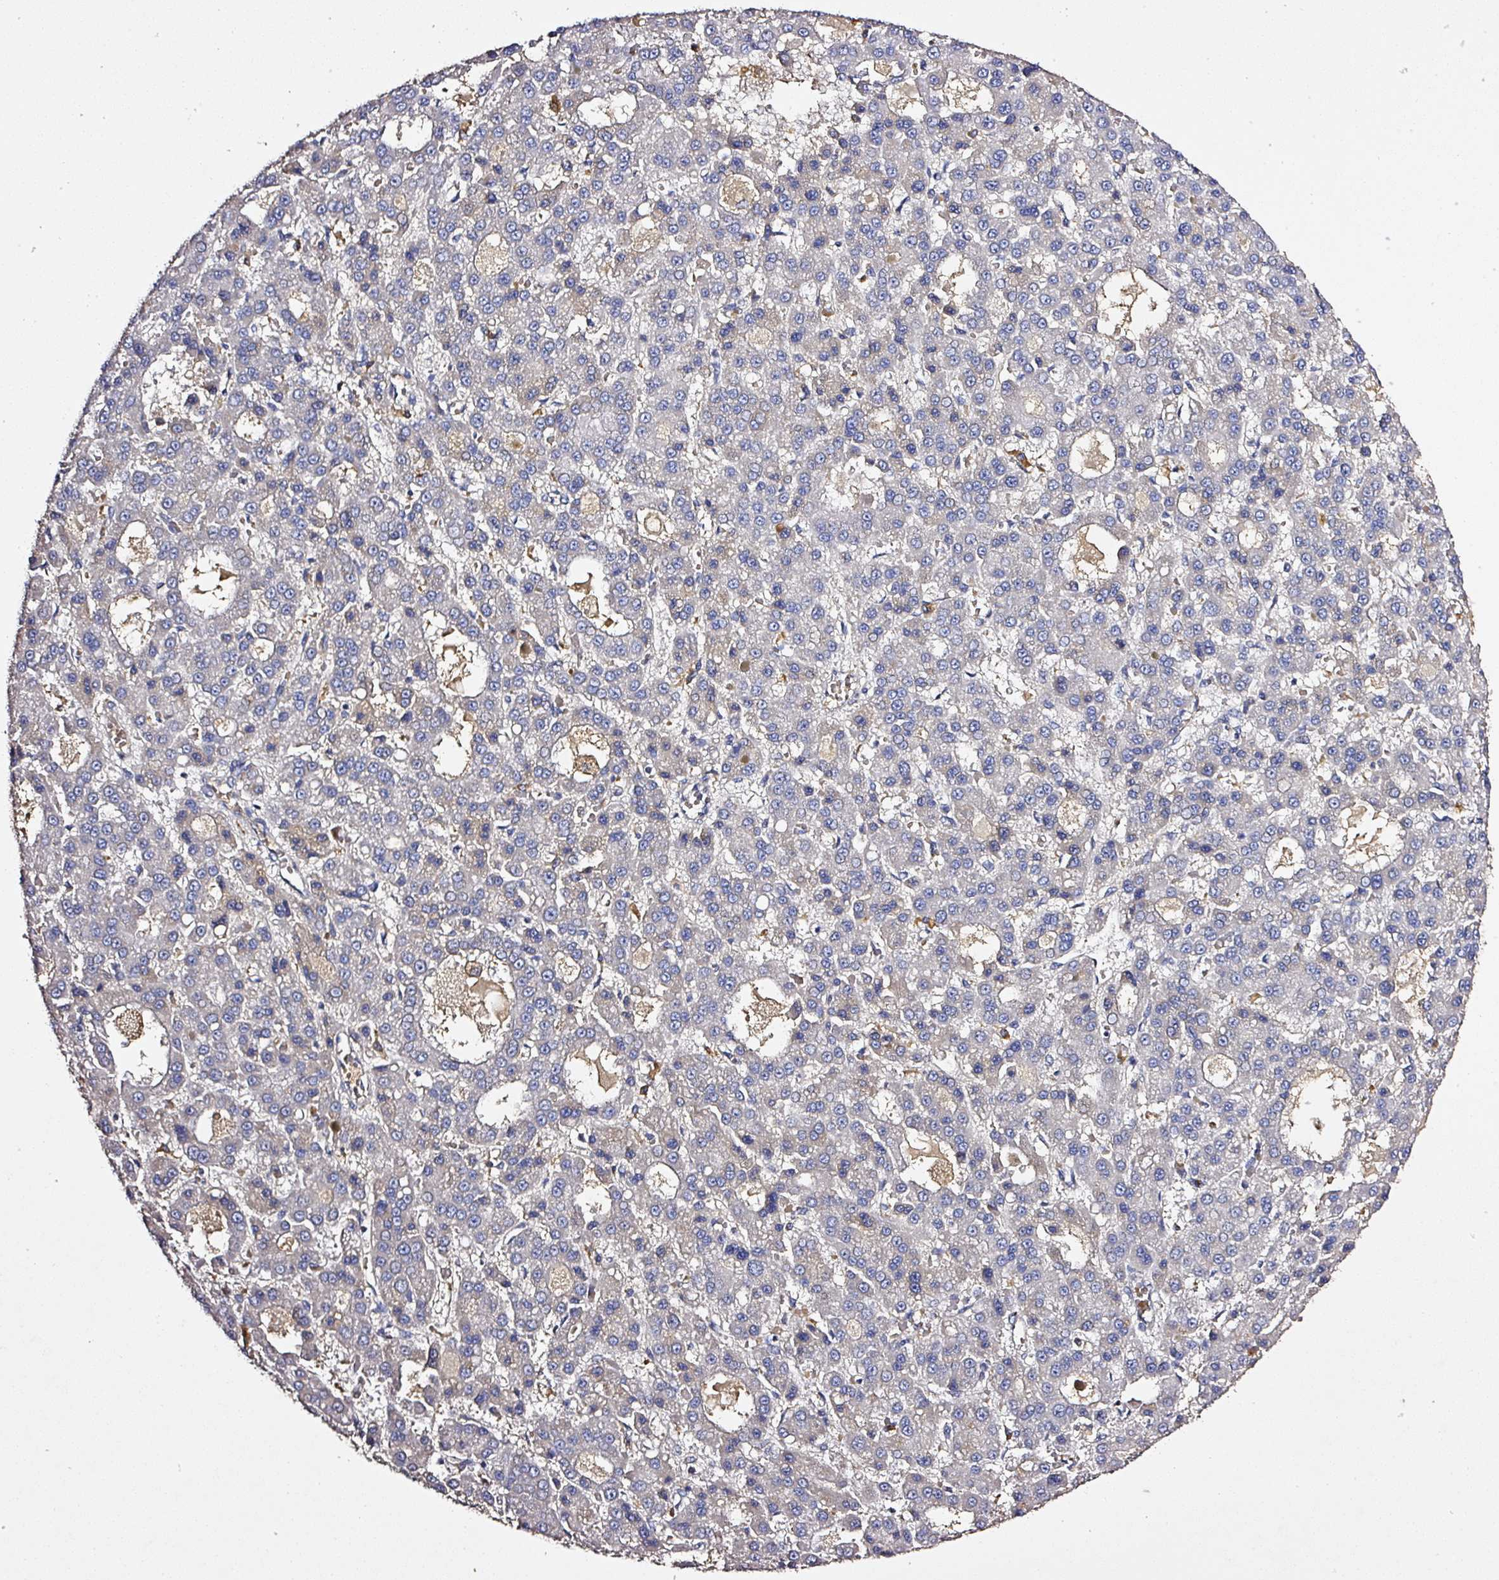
{"staining": {"intensity": "negative", "quantity": "none", "location": "none"}, "tissue": "liver cancer", "cell_type": "Tumor cells", "image_type": "cancer", "snomed": [{"axis": "morphology", "description": "Carcinoma, Hepatocellular, NOS"}, {"axis": "topography", "description": "Liver"}], "caption": "High power microscopy image of an IHC image of liver cancer (hepatocellular carcinoma), revealing no significant expression in tumor cells.", "gene": "ZNF513", "patient": {"sex": "male", "age": 70}}